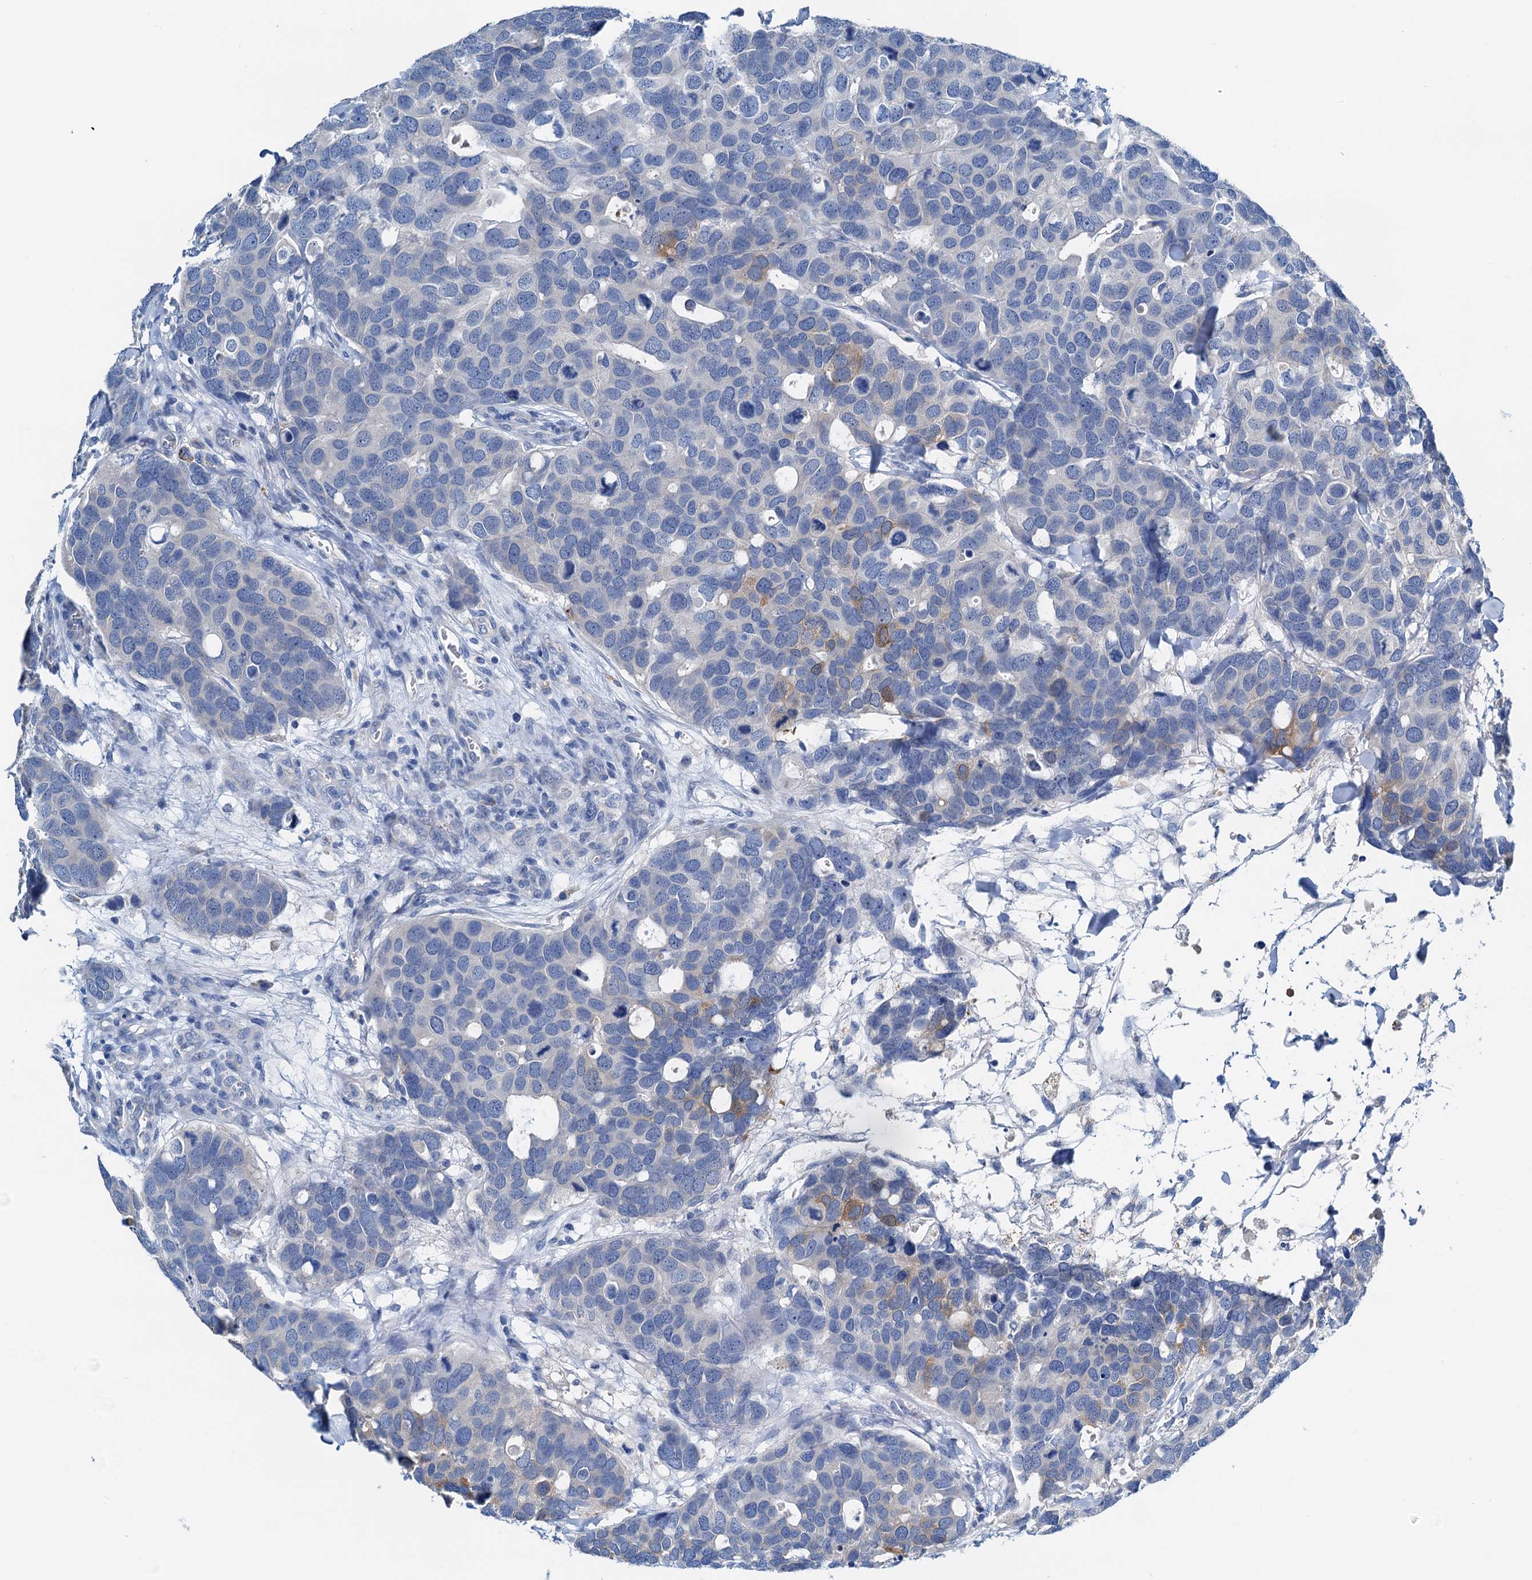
{"staining": {"intensity": "negative", "quantity": "none", "location": "none"}, "tissue": "breast cancer", "cell_type": "Tumor cells", "image_type": "cancer", "snomed": [{"axis": "morphology", "description": "Duct carcinoma"}, {"axis": "topography", "description": "Breast"}], "caption": "Protein analysis of breast cancer (infiltrating ductal carcinoma) reveals no significant expression in tumor cells. Nuclei are stained in blue.", "gene": "C1QTNF4", "patient": {"sex": "female", "age": 83}}